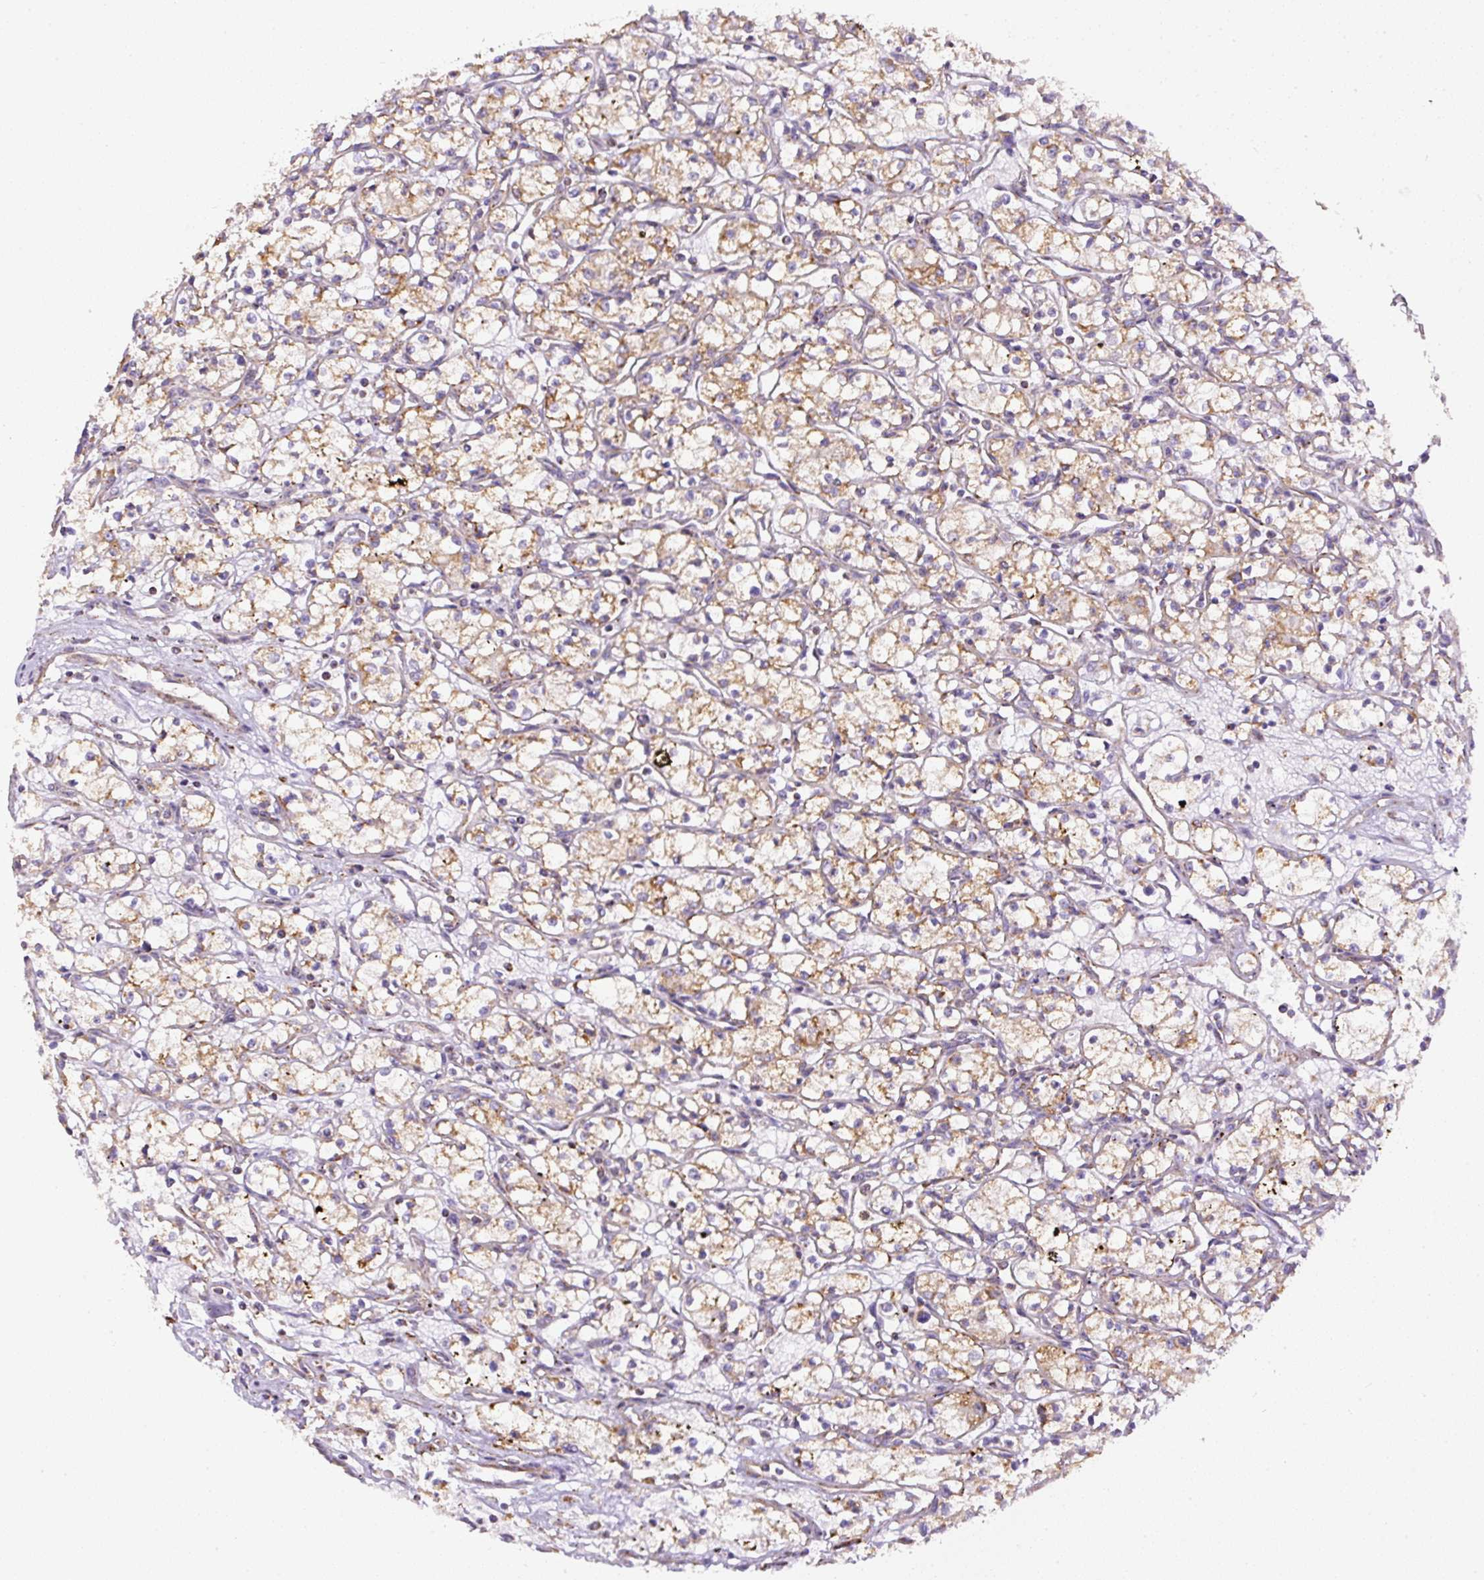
{"staining": {"intensity": "moderate", "quantity": ">75%", "location": "cytoplasmic/membranous"}, "tissue": "renal cancer", "cell_type": "Tumor cells", "image_type": "cancer", "snomed": [{"axis": "morphology", "description": "Adenocarcinoma, NOS"}, {"axis": "topography", "description": "Kidney"}], "caption": "Renal adenocarcinoma was stained to show a protein in brown. There is medium levels of moderate cytoplasmic/membranous expression in approximately >75% of tumor cells.", "gene": "NDUFAF2", "patient": {"sex": "male", "age": 59}}